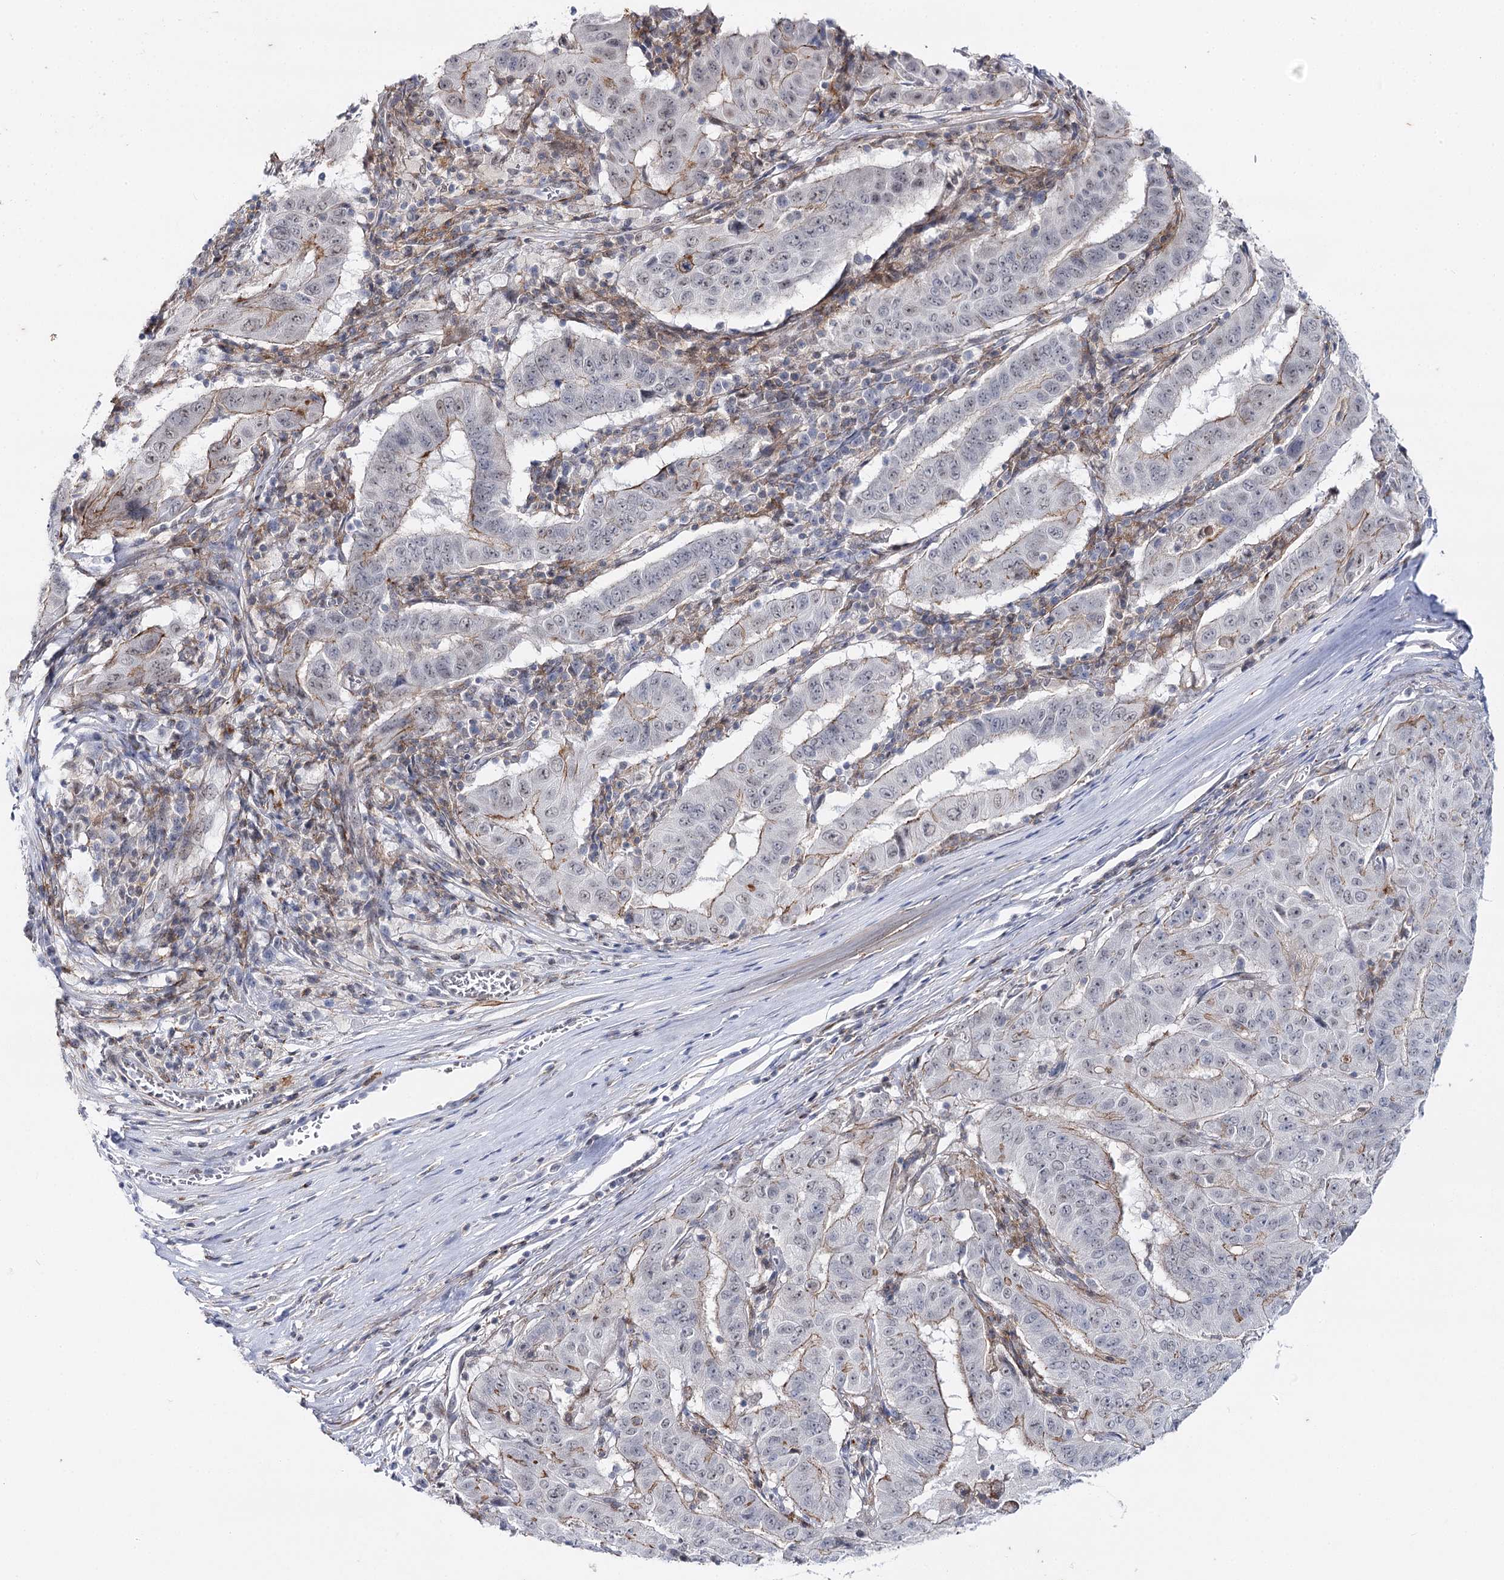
{"staining": {"intensity": "negative", "quantity": "none", "location": "none"}, "tissue": "pancreatic cancer", "cell_type": "Tumor cells", "image_type": "cancer", "snomed": [{"axis": "morphology", "description": "Adenocarcinoma, NOS"}, {"axis": "topography", "description": "Pancreas"}], "caption": "A photomicrograph of human adenocarcinoma (pancreatic) is negative for staining in tumor cells.", "gene": "AGXT2", "patient": {"sex": "male", "age": 63}}